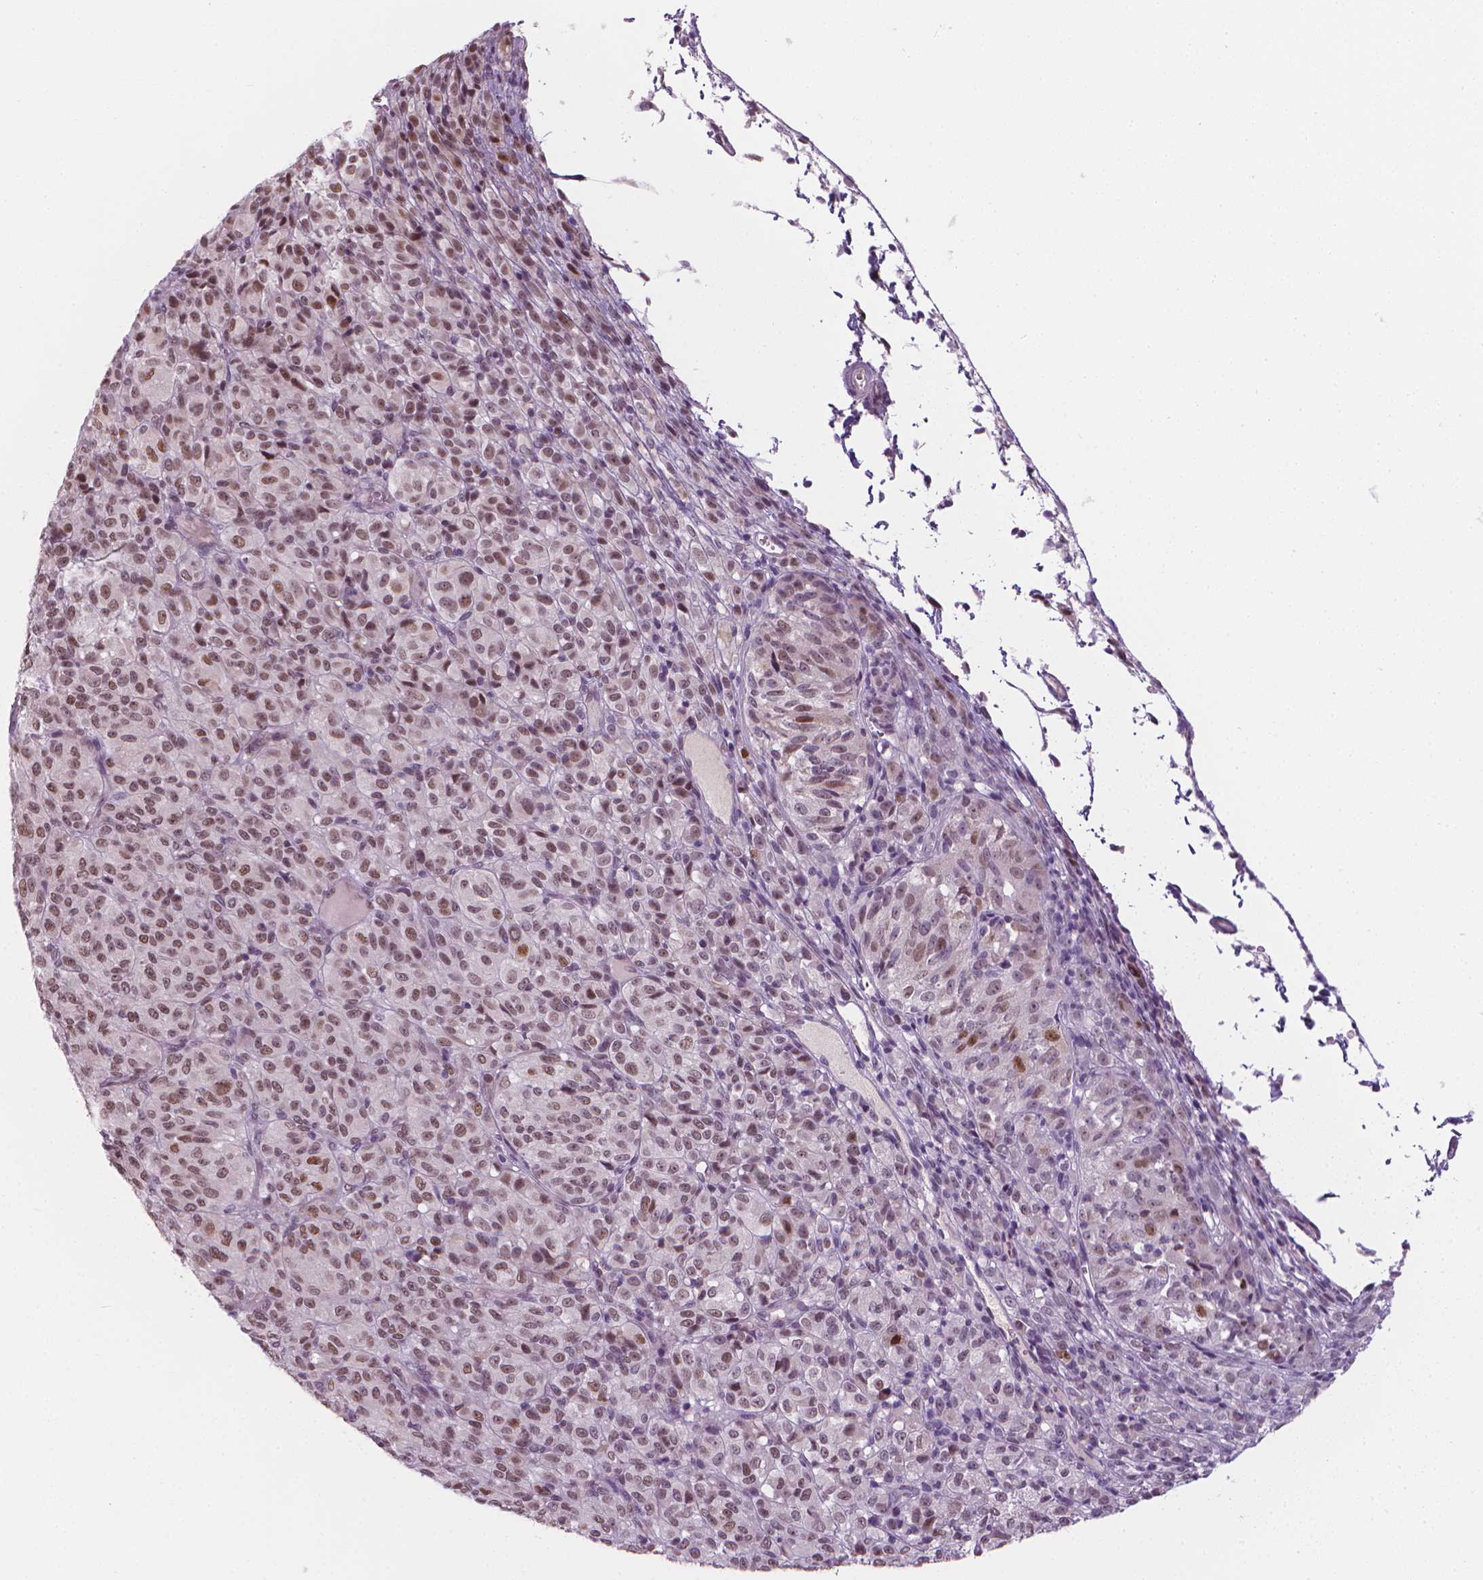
{"staining": {"intensity": "moderate", "quantity": ">75%", "location": "nuclear"}, "tissue": "melanoma", "cell_type": "Tumor cells", "image_type": "cancer", "snomed": [{"axis": "morphology", "description": "Malignant melanoma, Metastatic site"}, {"axis": "topography", "description": "Brain"}], "caption": "Protein expression analysis of human malignant melanoma (metastatic site) reveals moderate nuclear staining in approximately >75% of tumor cells.", "gene": "CDKN1C", "patient": {"sex": "female", "age": 56}}